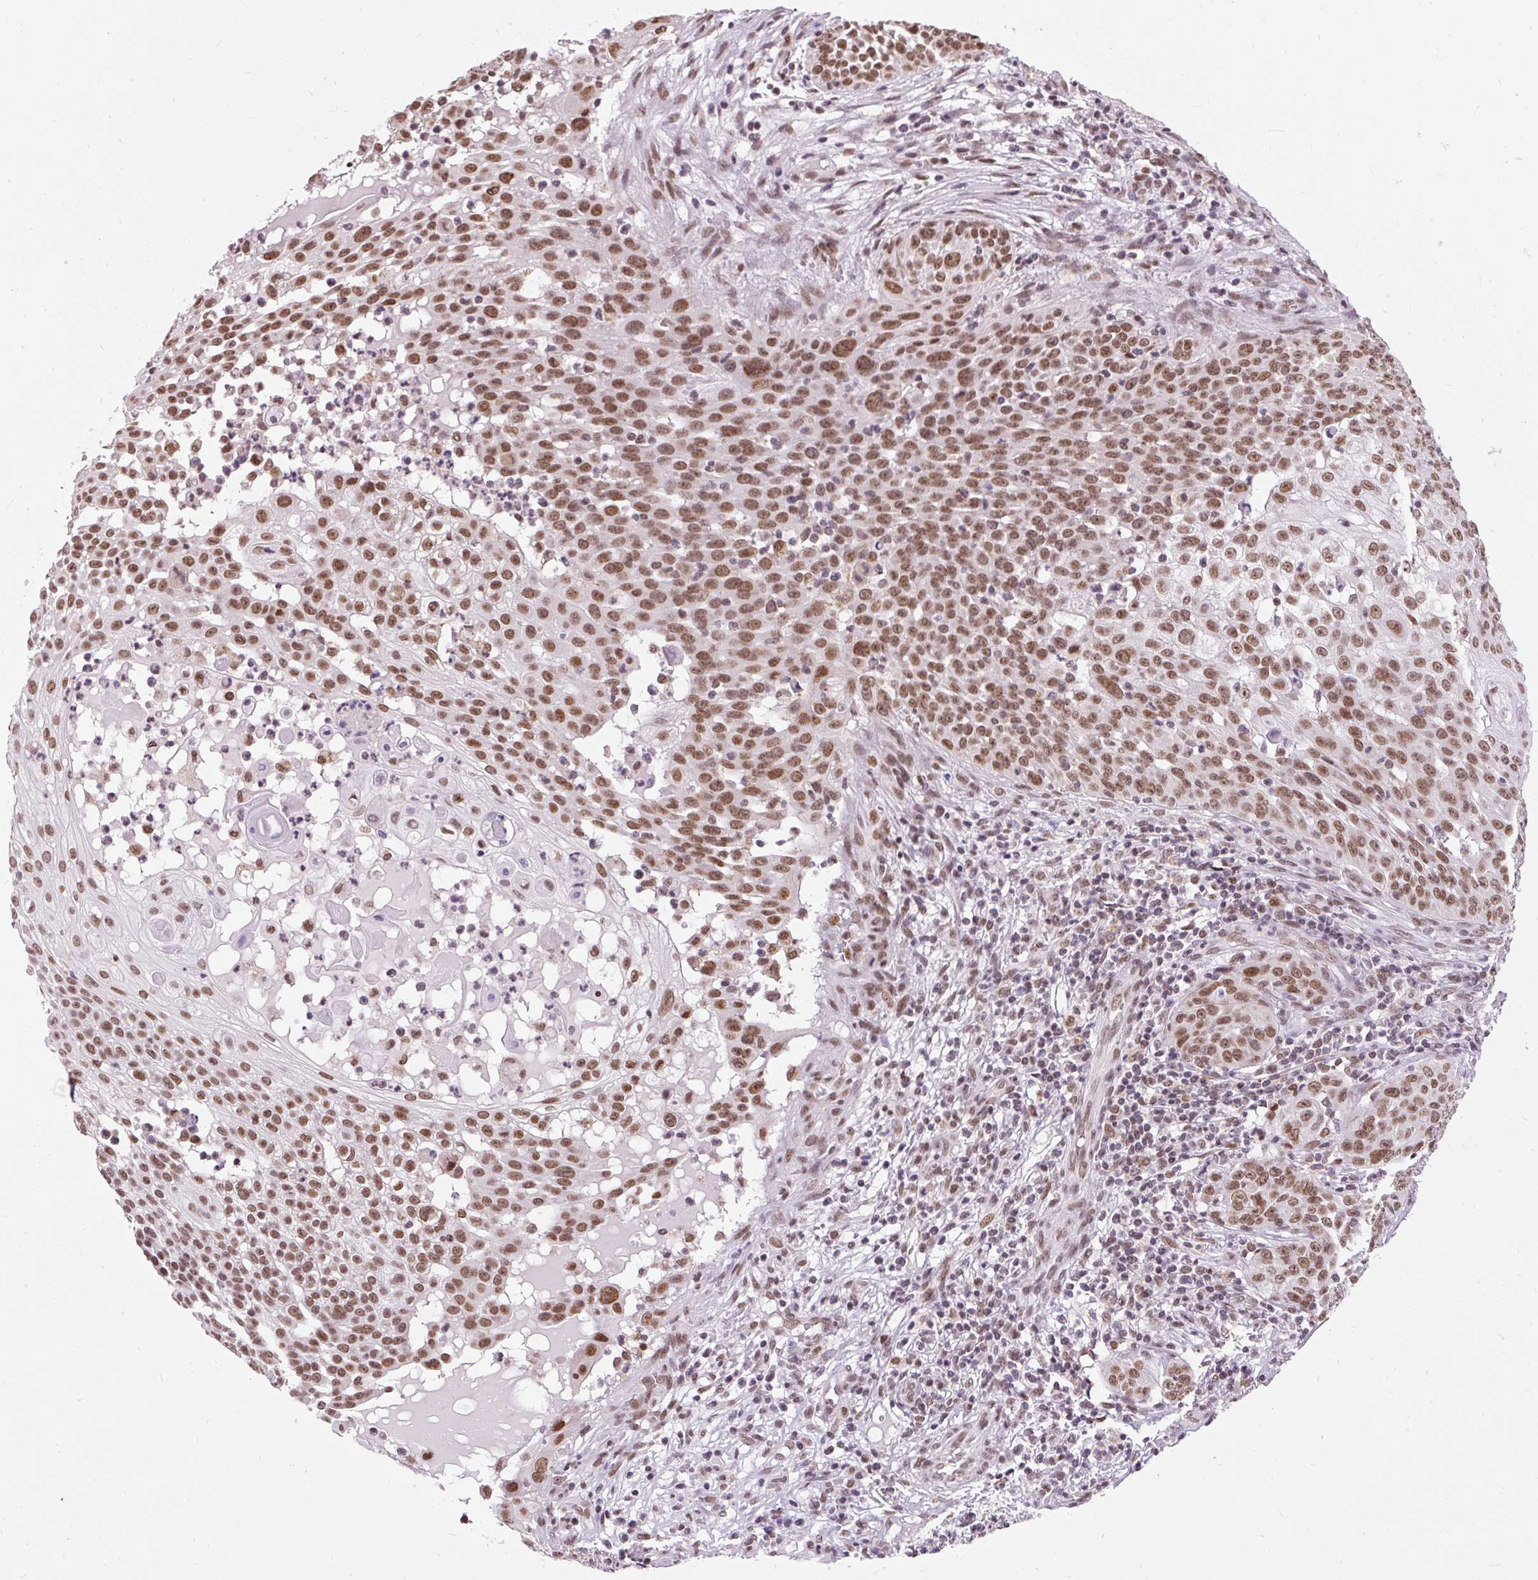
{"staining": {"intensity": "moderate", "quantity": ">75%", "location": "nuclear"}, "tissue": "skin cancer", "cell_type": "Tumor cells", "image_type": "cancer", "snomed": [{"axis": "morphology", "description": "Squamous cell carcinoma, NOS"}, {"axis": "topography", "description": "Skin"}], "caption": "Brown immunohistochemical staining in human squamous cell carcinoma (skin) displays moderate nuclear staining in about >75% of tumor cells. The staining was performed using DAB (3,3'-diaminobenzidine) to visualize the protein expression in brown, while the nuclei were stained in blue with hematoxylin (Magnification: 20x).", "gene": "ZNF672", "patient": {"sex": "male", "age": 24}}